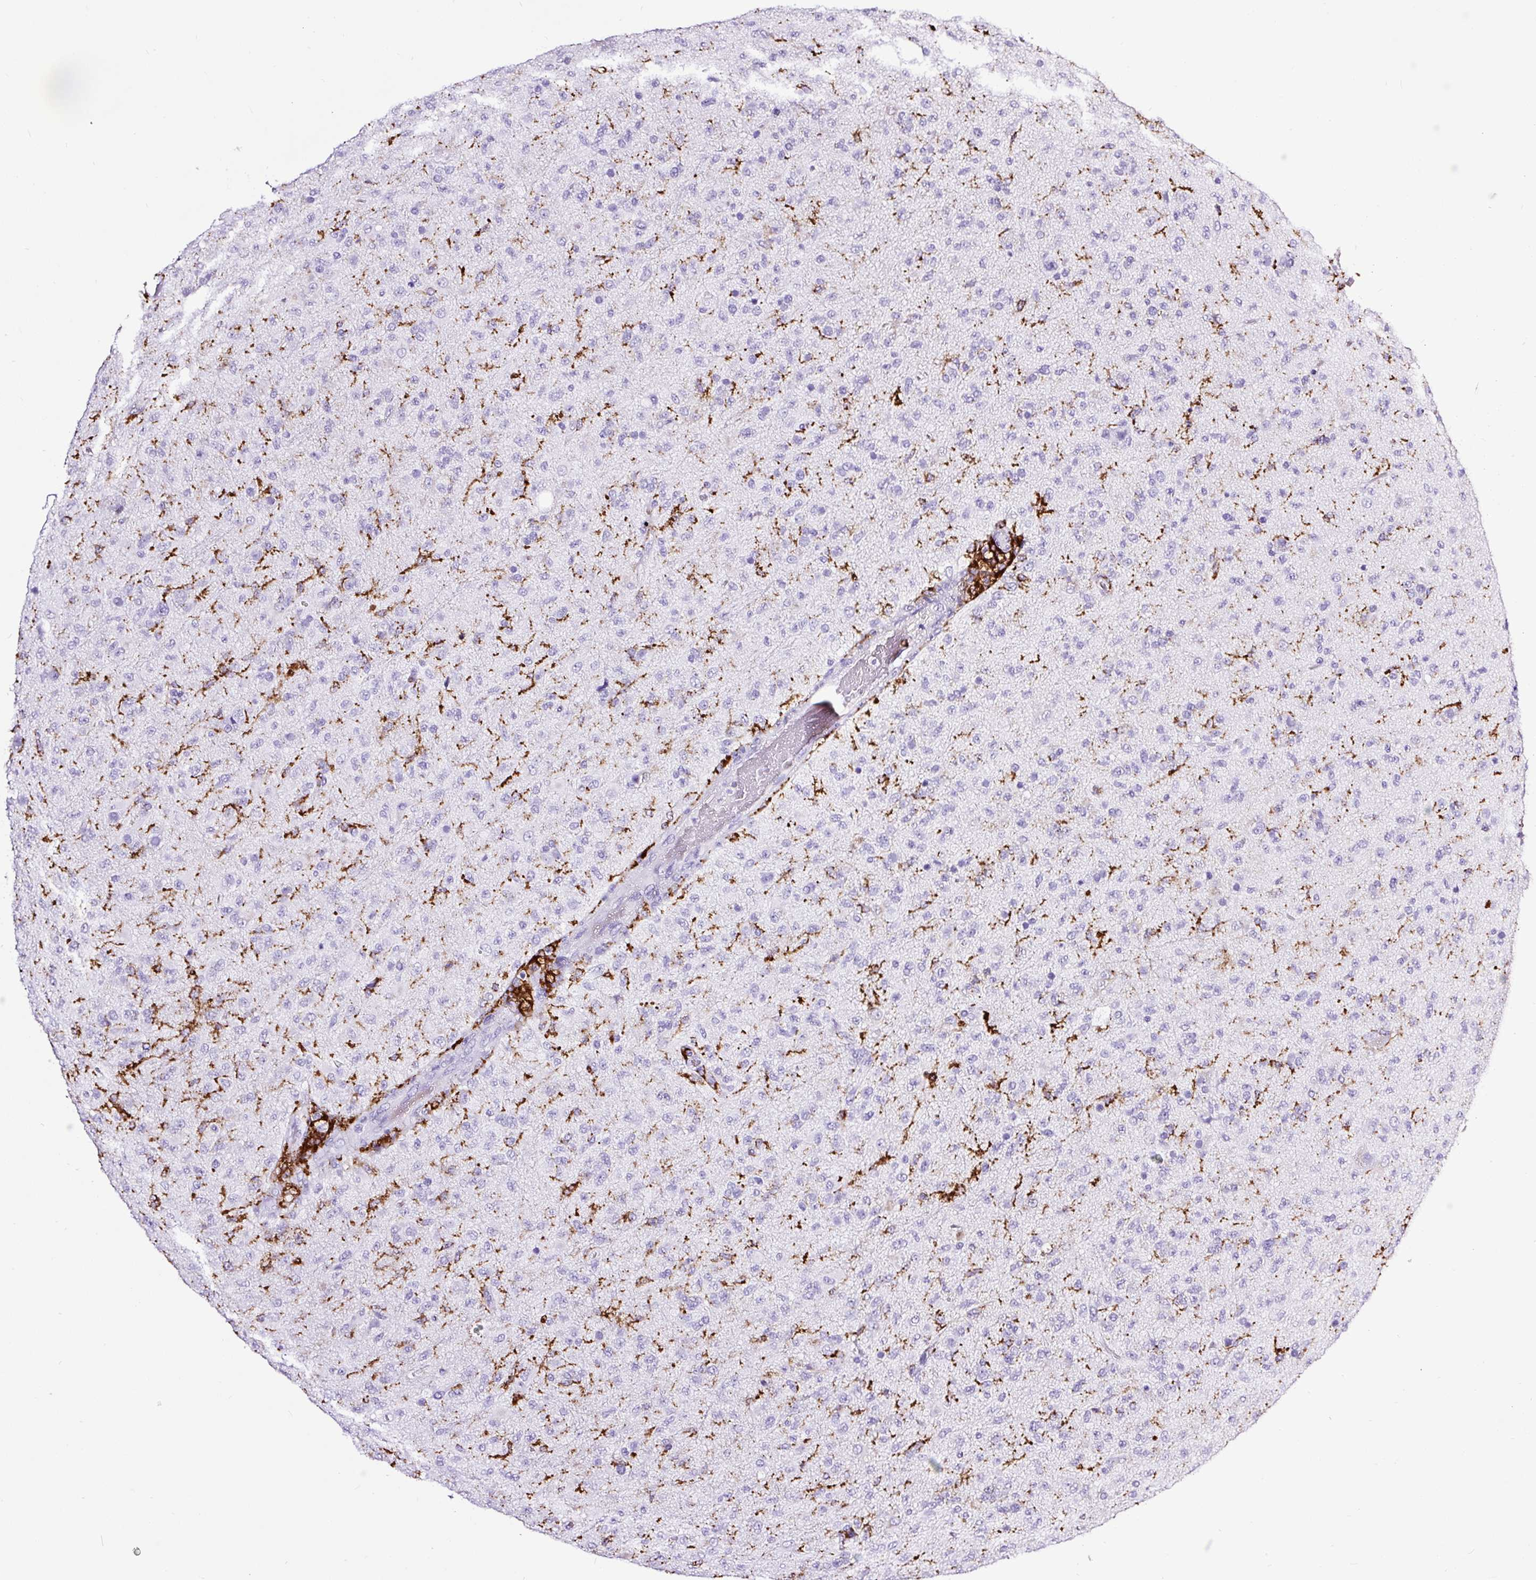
{"staining": {"intensity": "negative", "quantity": "none", "location": "none"}, "tissue": "glioma", "cell_type": "Tumor cells", "image_type": "cancer", "snomed": [{"axis": "morphology", "description": "Glioma, malignant, Low grade"}, {"axis": "topography", "description": "Brain"}], "caption": "Tumor cells are negative for brown protein staining in low-grade glioma (malignant). Nuclei are stained in blue.", "gene": "HLA-DRA", "patient": {"sex": "male", "age": 65}}